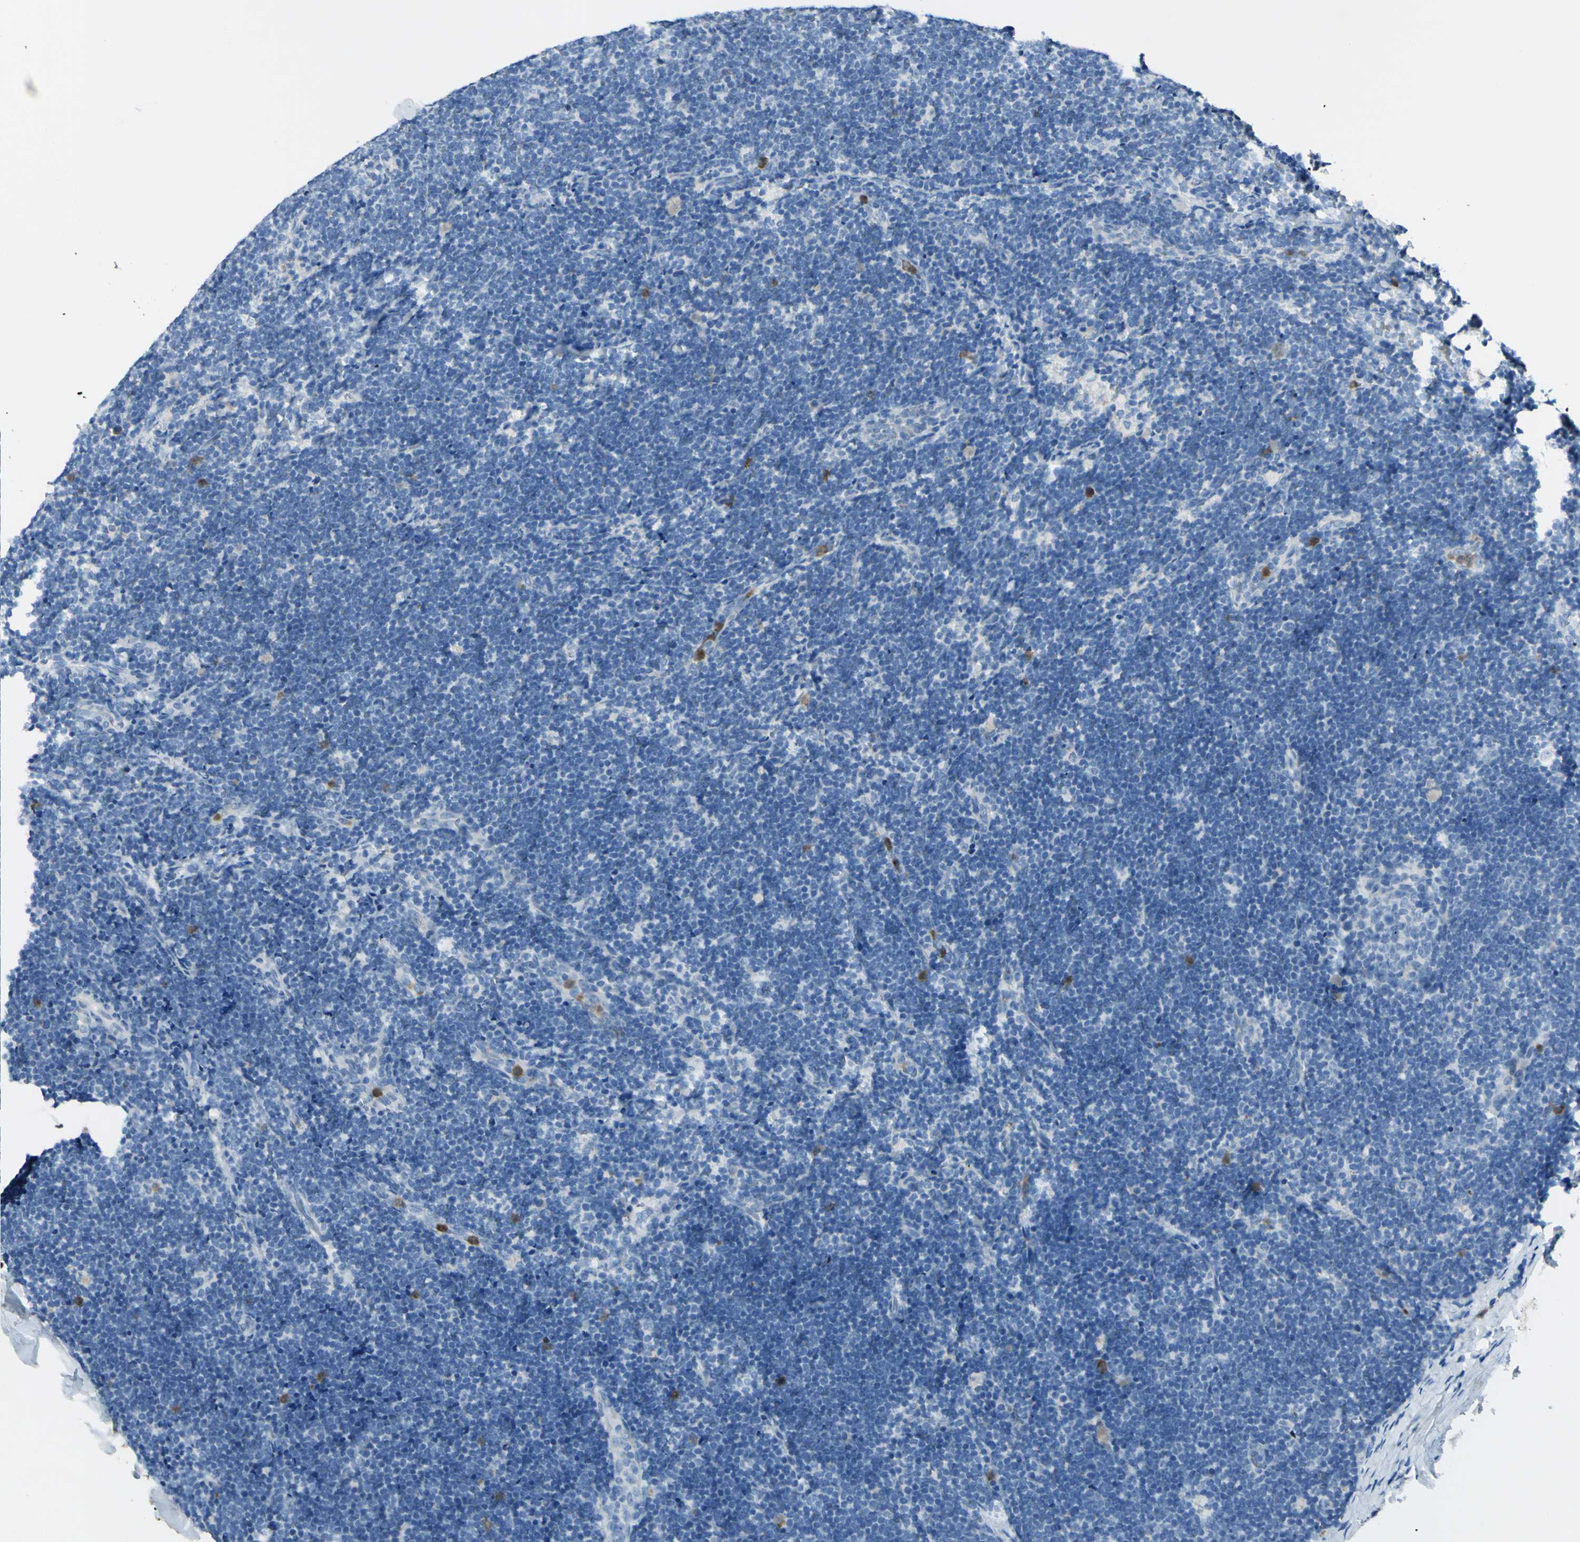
{"staining": {"intensity": "negative", "quantity": "none", "location": "none"}, "tissue": "lymph node", "cell_type": "Germinal center cells", "image_type": "normal", "snomed": [{"axis": "morphology", "description": "Normal tissue, NOS"}, {"axis": "topography", "description": "Lymph node"}], "caption": "DAB immunohistochemical staining of normal lymph node exhibits no significant positivity in germinal center cells. The staining was performed using DAB (3,3'-diaminobenzidine) to visualize the protein expression in brown, while the nuclei were stained in blue with hematoxylin (Magnification: 20x).", "gene": "ZNF557", "patient": {"sex": "female", "age": 14}}